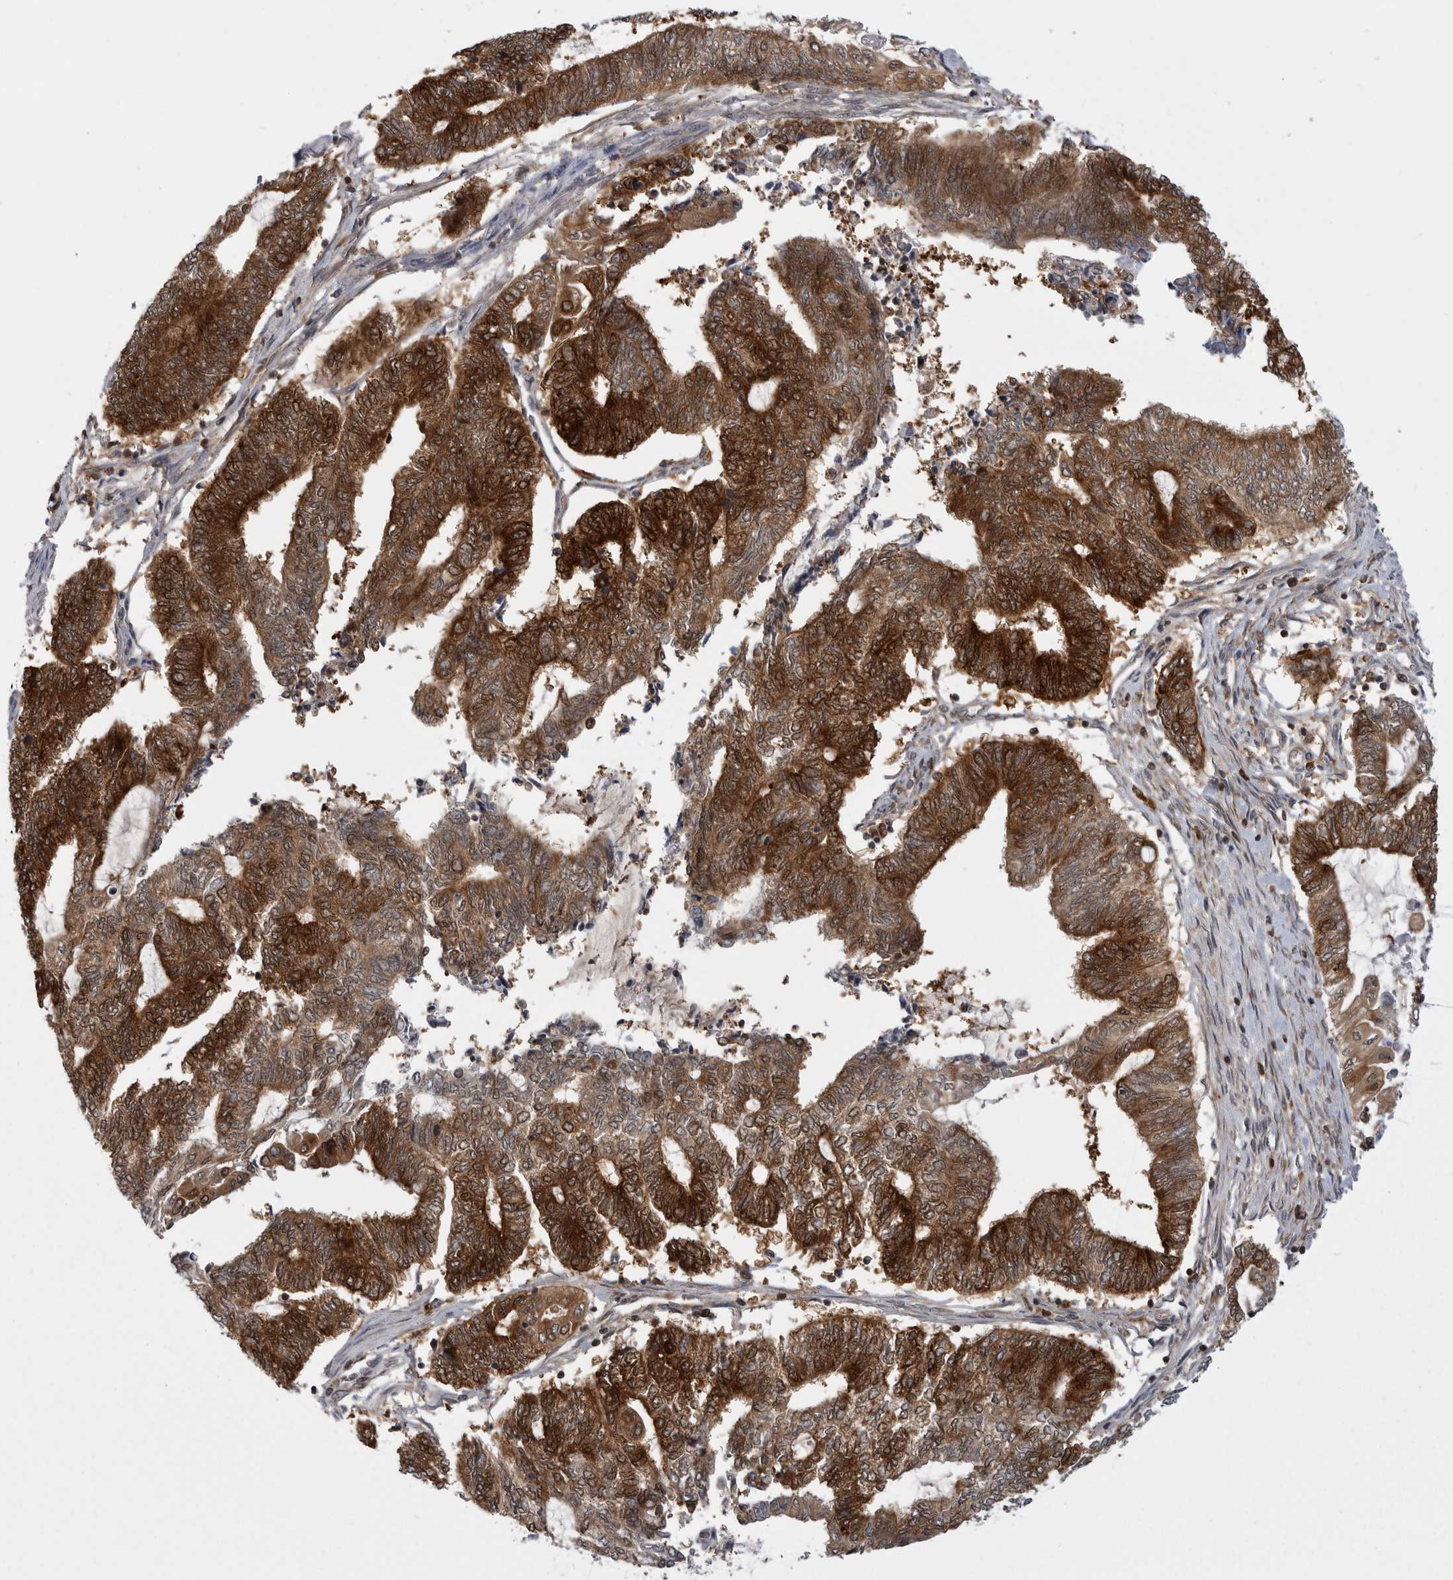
{"staining": {"intensity": "strong", "quantity": ">75%", "location": "cytoplasmic/membranous,nuclear"}, "tissue": "endometrial cancer", "cell_type": "Tumor cells", "image_type": "cancer", "snomed": [{"axis": "morphology", "description": "Adenocarcinoma, NOS"}, {"axis": "topography", "description": "Uterus"}, {"axis": "topography", "description": "Endometrium"}], "caption": "Endometrial cancer (adenocarcinoma) stained for a protein reveals strong cytoplasmic/membranous and nuclear positivity in tumor cells.", "gene": "CACYBP", "patient": {"sex": "female", "age": 70}}